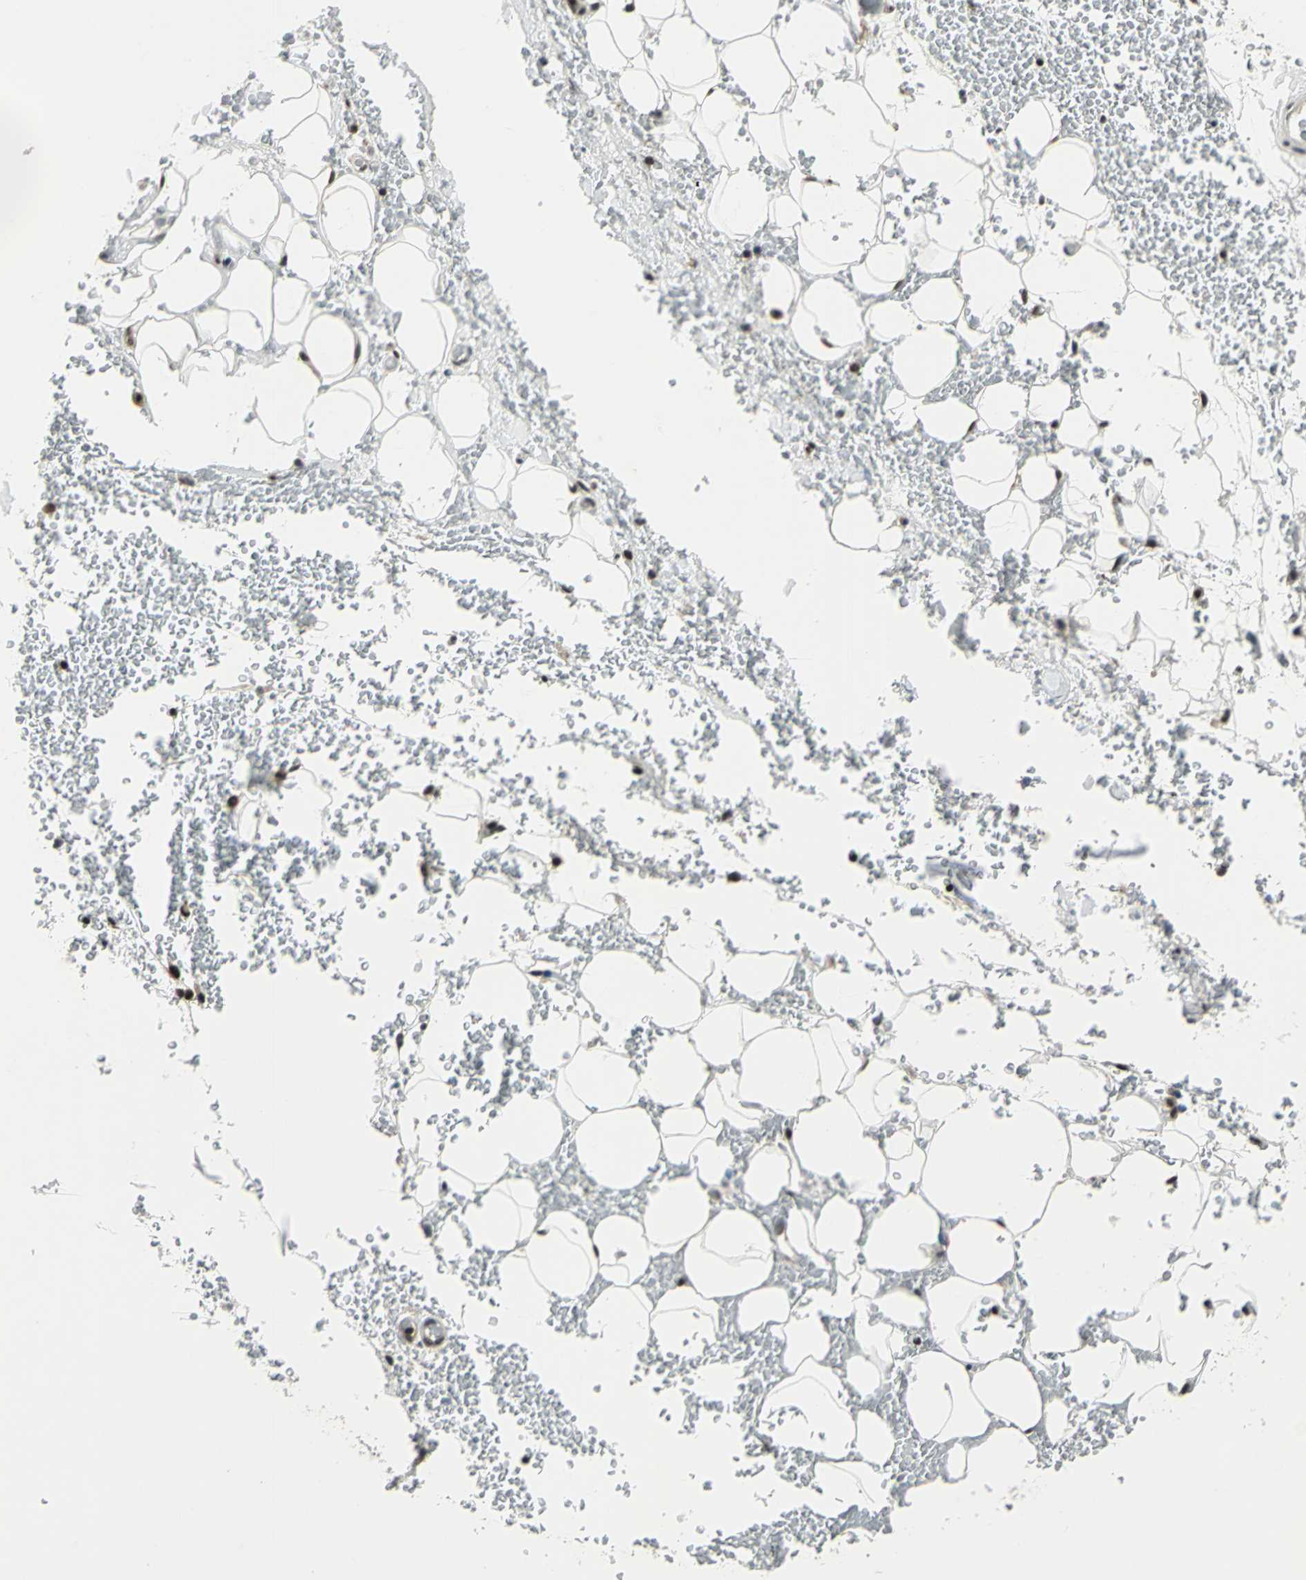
{"staining": {"intensity": "negative", "quantity": "none", "location": "none"}, "tissue": "adipose tissue", "cell_type": "Adipocytes", "image_type": "normal", "snomed": [{"axis": "morphology", "description": "Normal tissue, NOS"}, {"axis": "morphology", "description": "Inflammation, NOS"}, {"axis": "topography", "description": "Breast"}], "caption": "DAB (3,3'-diaminobenzidine) immunohistochemical staining of benign human adipose tissue demonstrates no significant expression in adipocytes.", "gene": "NR2C2", "patient": {"sex": "female", "age": 65}}